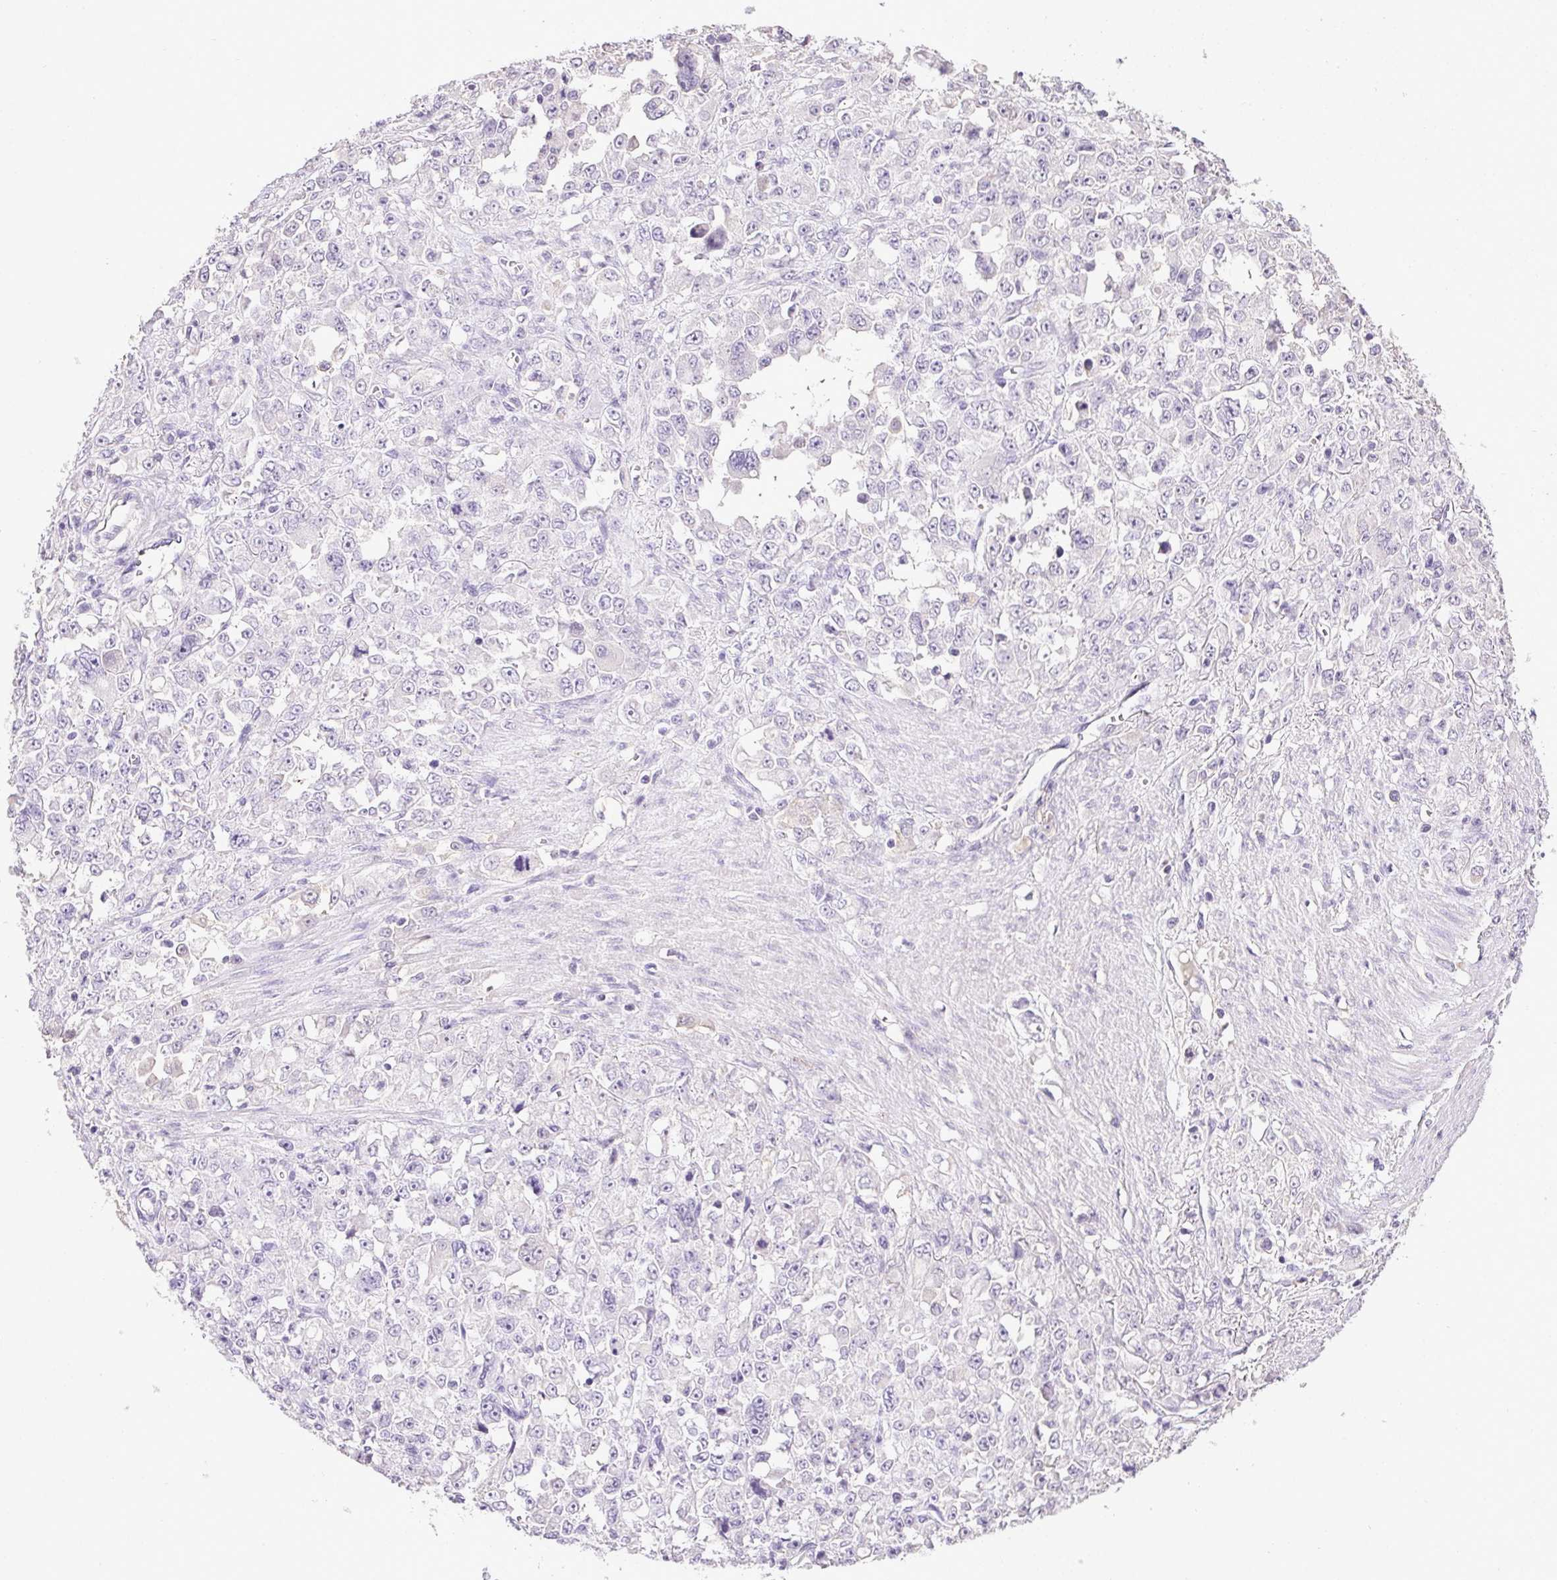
{"staining": {"intensity": "negative", "quantity": "none", "location": "none"}, "tissue": "stomach cancer", "cell_type": "Tumor cells", "image_type": "cancer", "snomed": [{"axis": "morphology", "description": "Adenocarcinoma, NOS"}, {"axis": "topography", "description": "Stomach"}], "caption": "This is an immunohistochemistry (IHC) photomicrograph of stomach cancer (adenocarcinoma). There is no expression in tumor cells.", "gene": "SYCE2", "patient": {"sex": "female", "age": 76}}